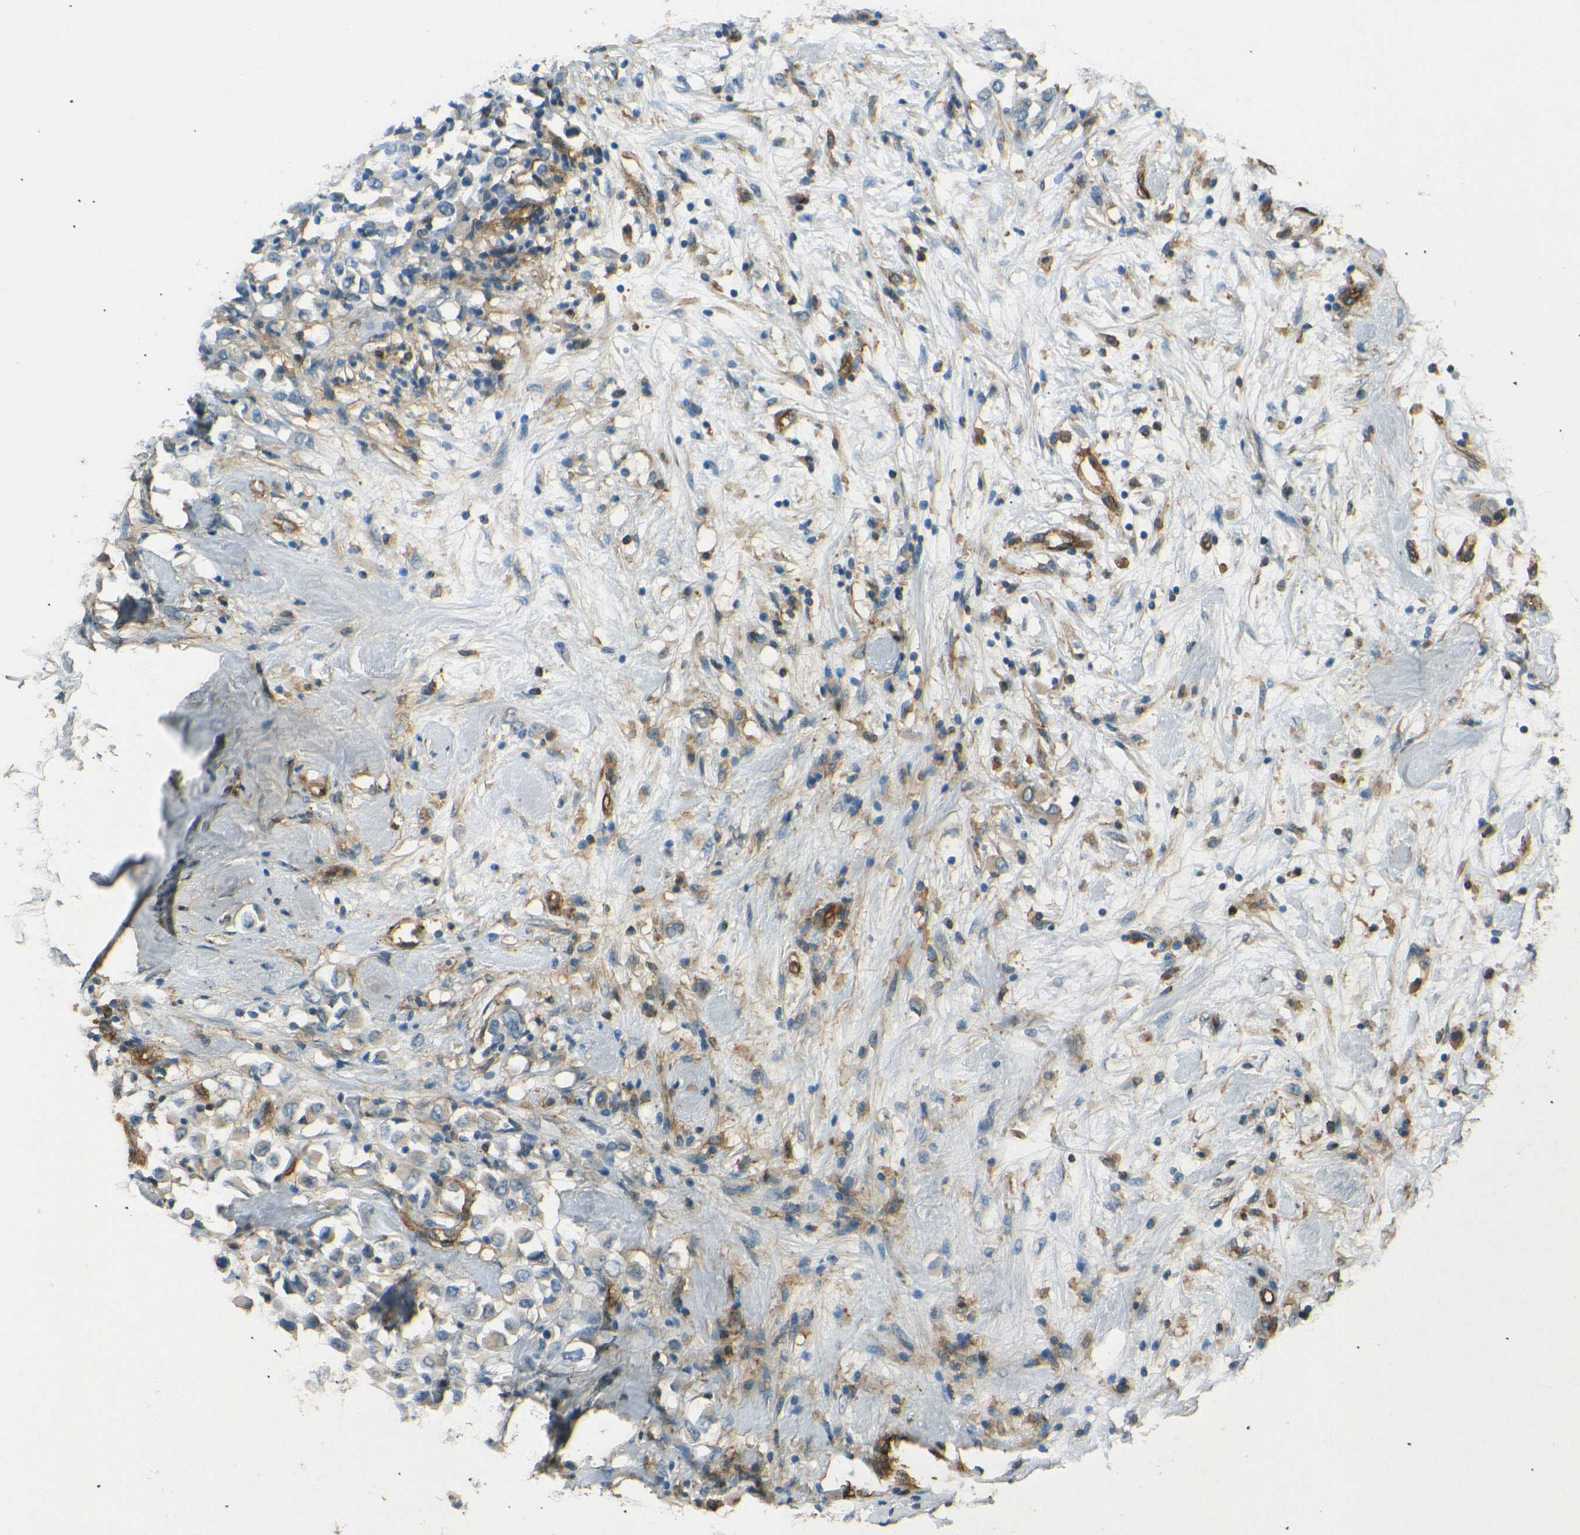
{"staining": {"intensity": "weak", "quantity": "<25%", "location": "cytoplasmic/membranous"}, "tissue": "breast cancer", "cell_type": "Tumor cells", "image_type": "cancer", "snomed": [{"axis": "morphology", "description": "Duct carcinoma"}, {"axis": "topography", "description": "Breast"}], "caption": "The photomicrograph demonstrates no significant expression in tumor cells of breast intraductal carcinoma.", "gene": "ENTPD1", "patient": {"sex": "female", "age": 61}}